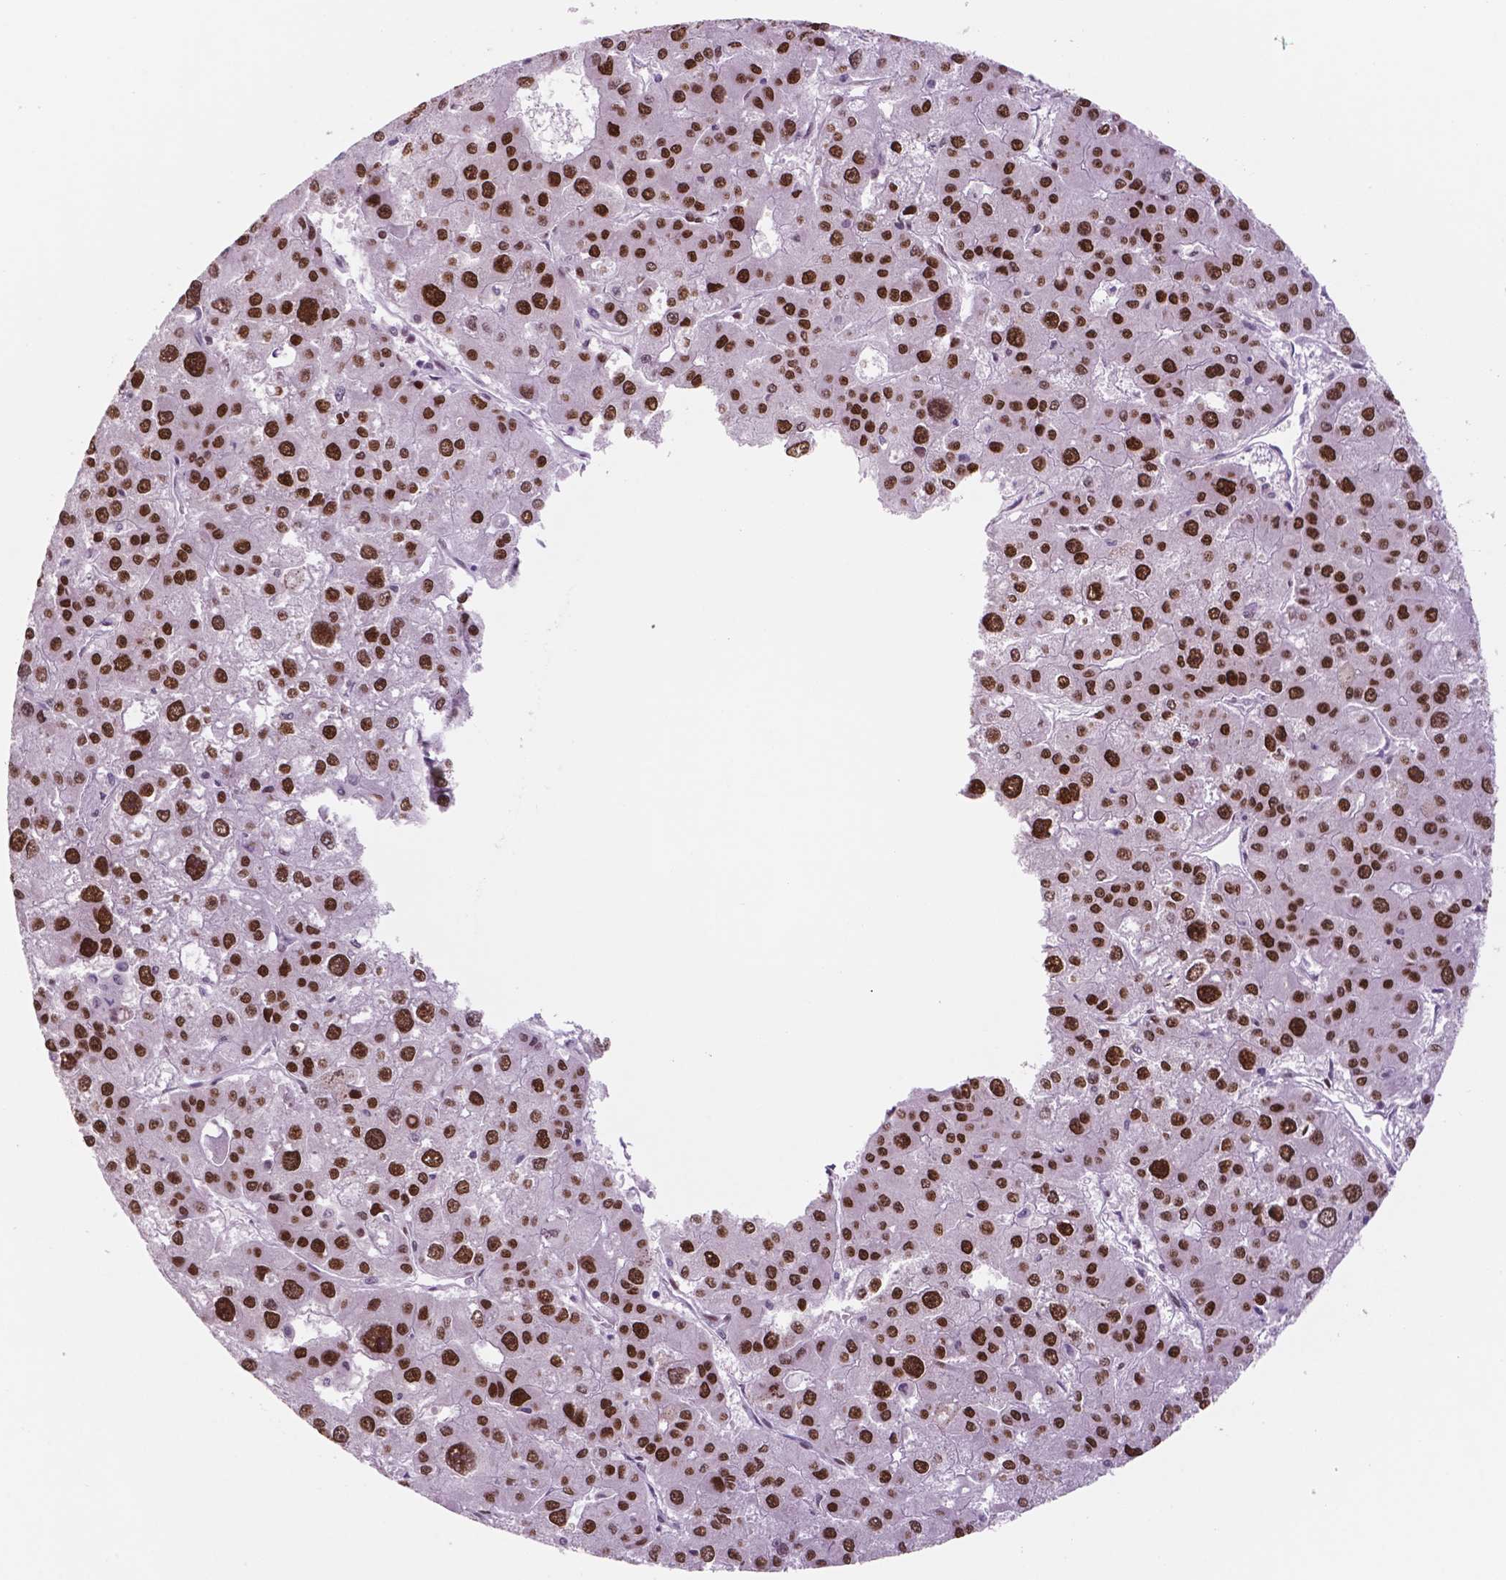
{"staining": {"intensity": "strong", "quantity": ">75%", "location": "nuclear"}, "tissue": "liver cancer", "cell_type": "Tumor cells", "image_type": "cancer", "snomed": [{"axis": "morphology", "description": "Carcinoma, Hepatocellular, NOS"}, {"axis": "topography", "description": "Liver"}], "caption": "The micrograph displays staining of liver hepatocellular carcinoma, revealing strong nuclear protein staining (brown color) within tumor cells.", "gene": "MSH6", "patient": {"sex": "male", "age": 73}}